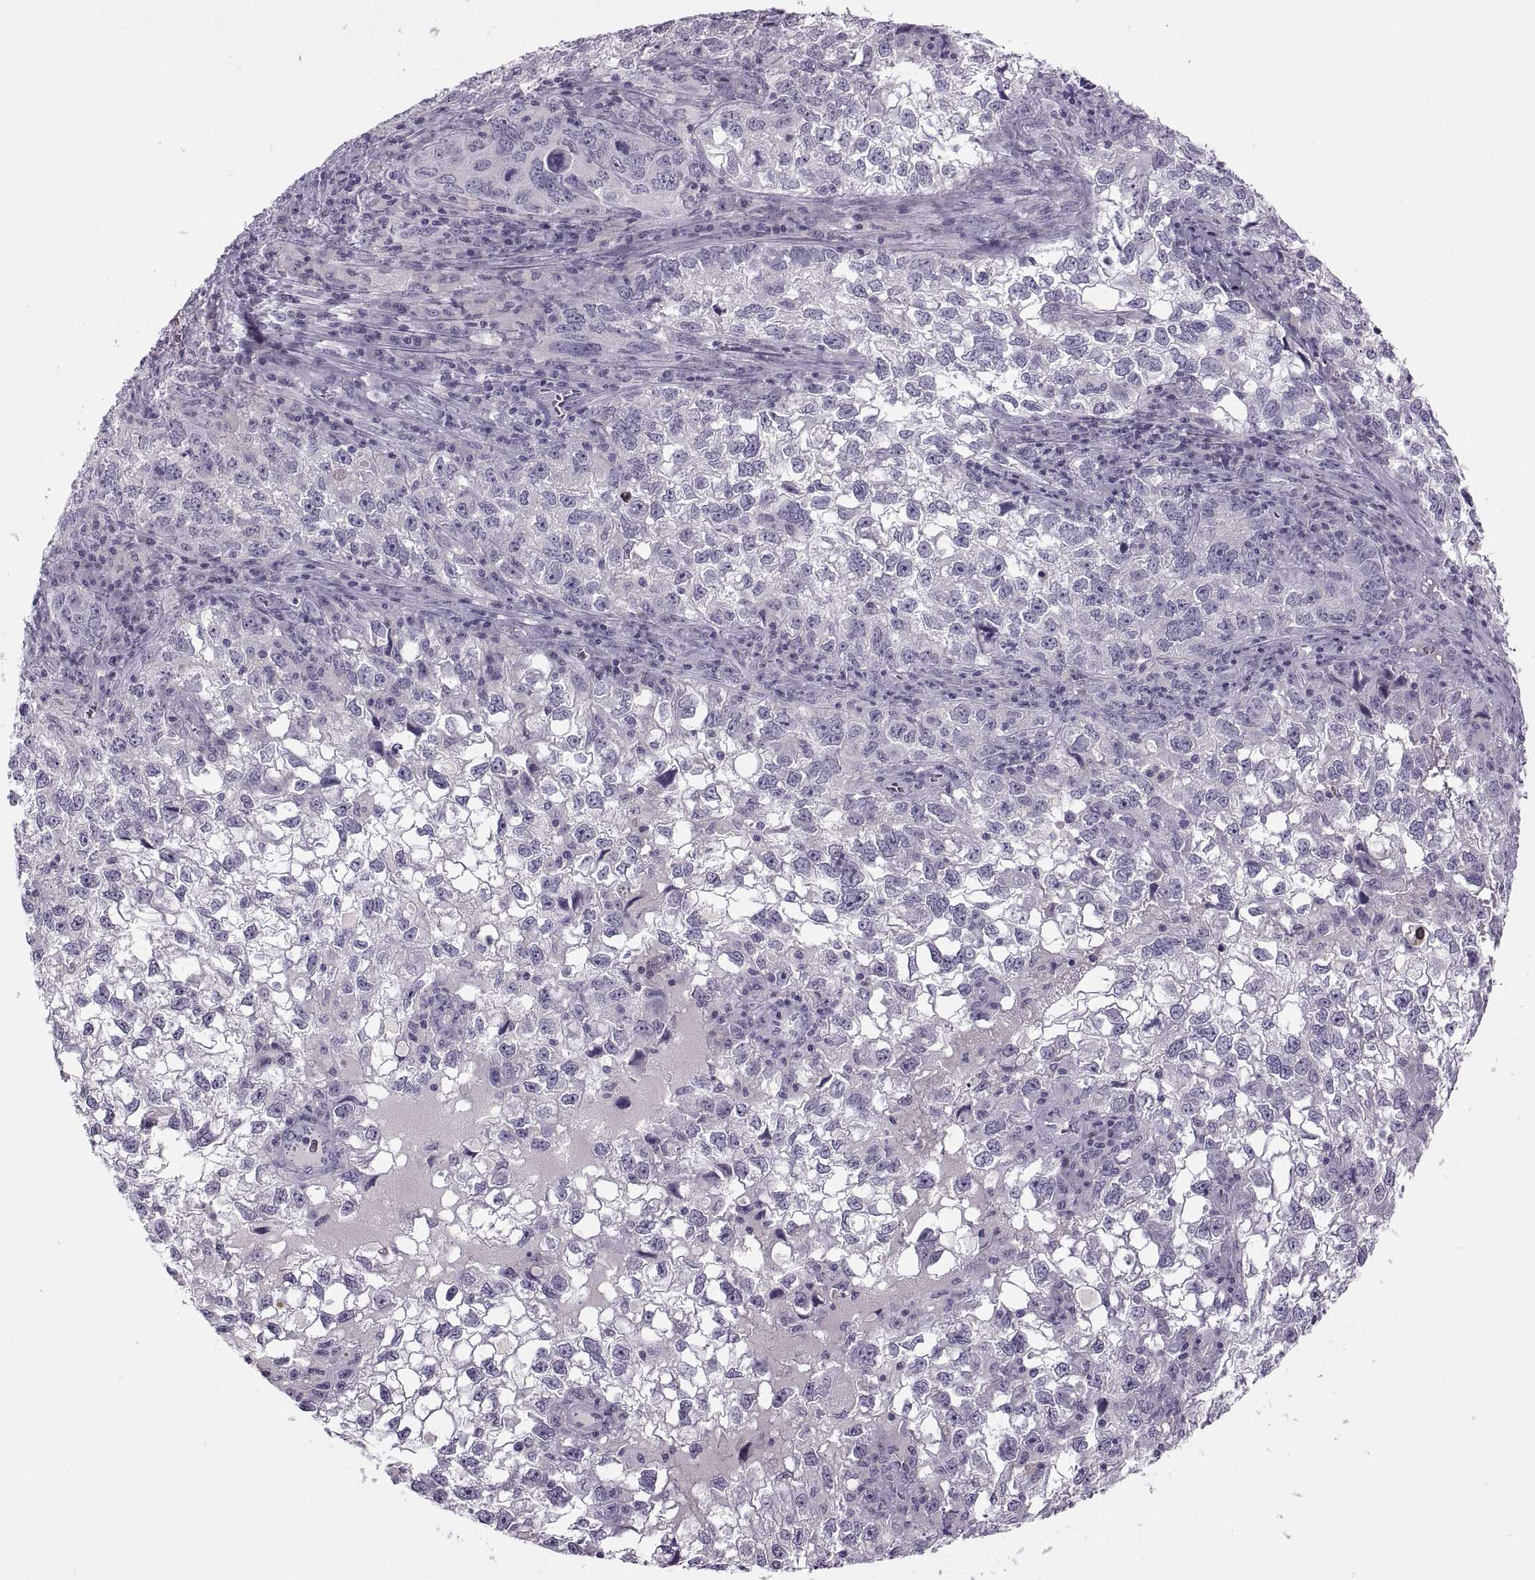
{"staining": {"intensity": "negative", "quantity": "none", "location": "none"}, "tissue": "cervical cancer", "cell_type": "Tumor cells", "image_type": "cancer", "snomed": [{"axis": "morphology", "description": "Squamous cell carcinoma, NOS"}, {"axis": "topography", "description": "Cervix"}], "caption": "Cervical squamous cell carcinoma stained for a protein using IHC displays no positivity tumor cells.", "gene": "CHCT1", "patient": {"sex": "female", "age": 55}}